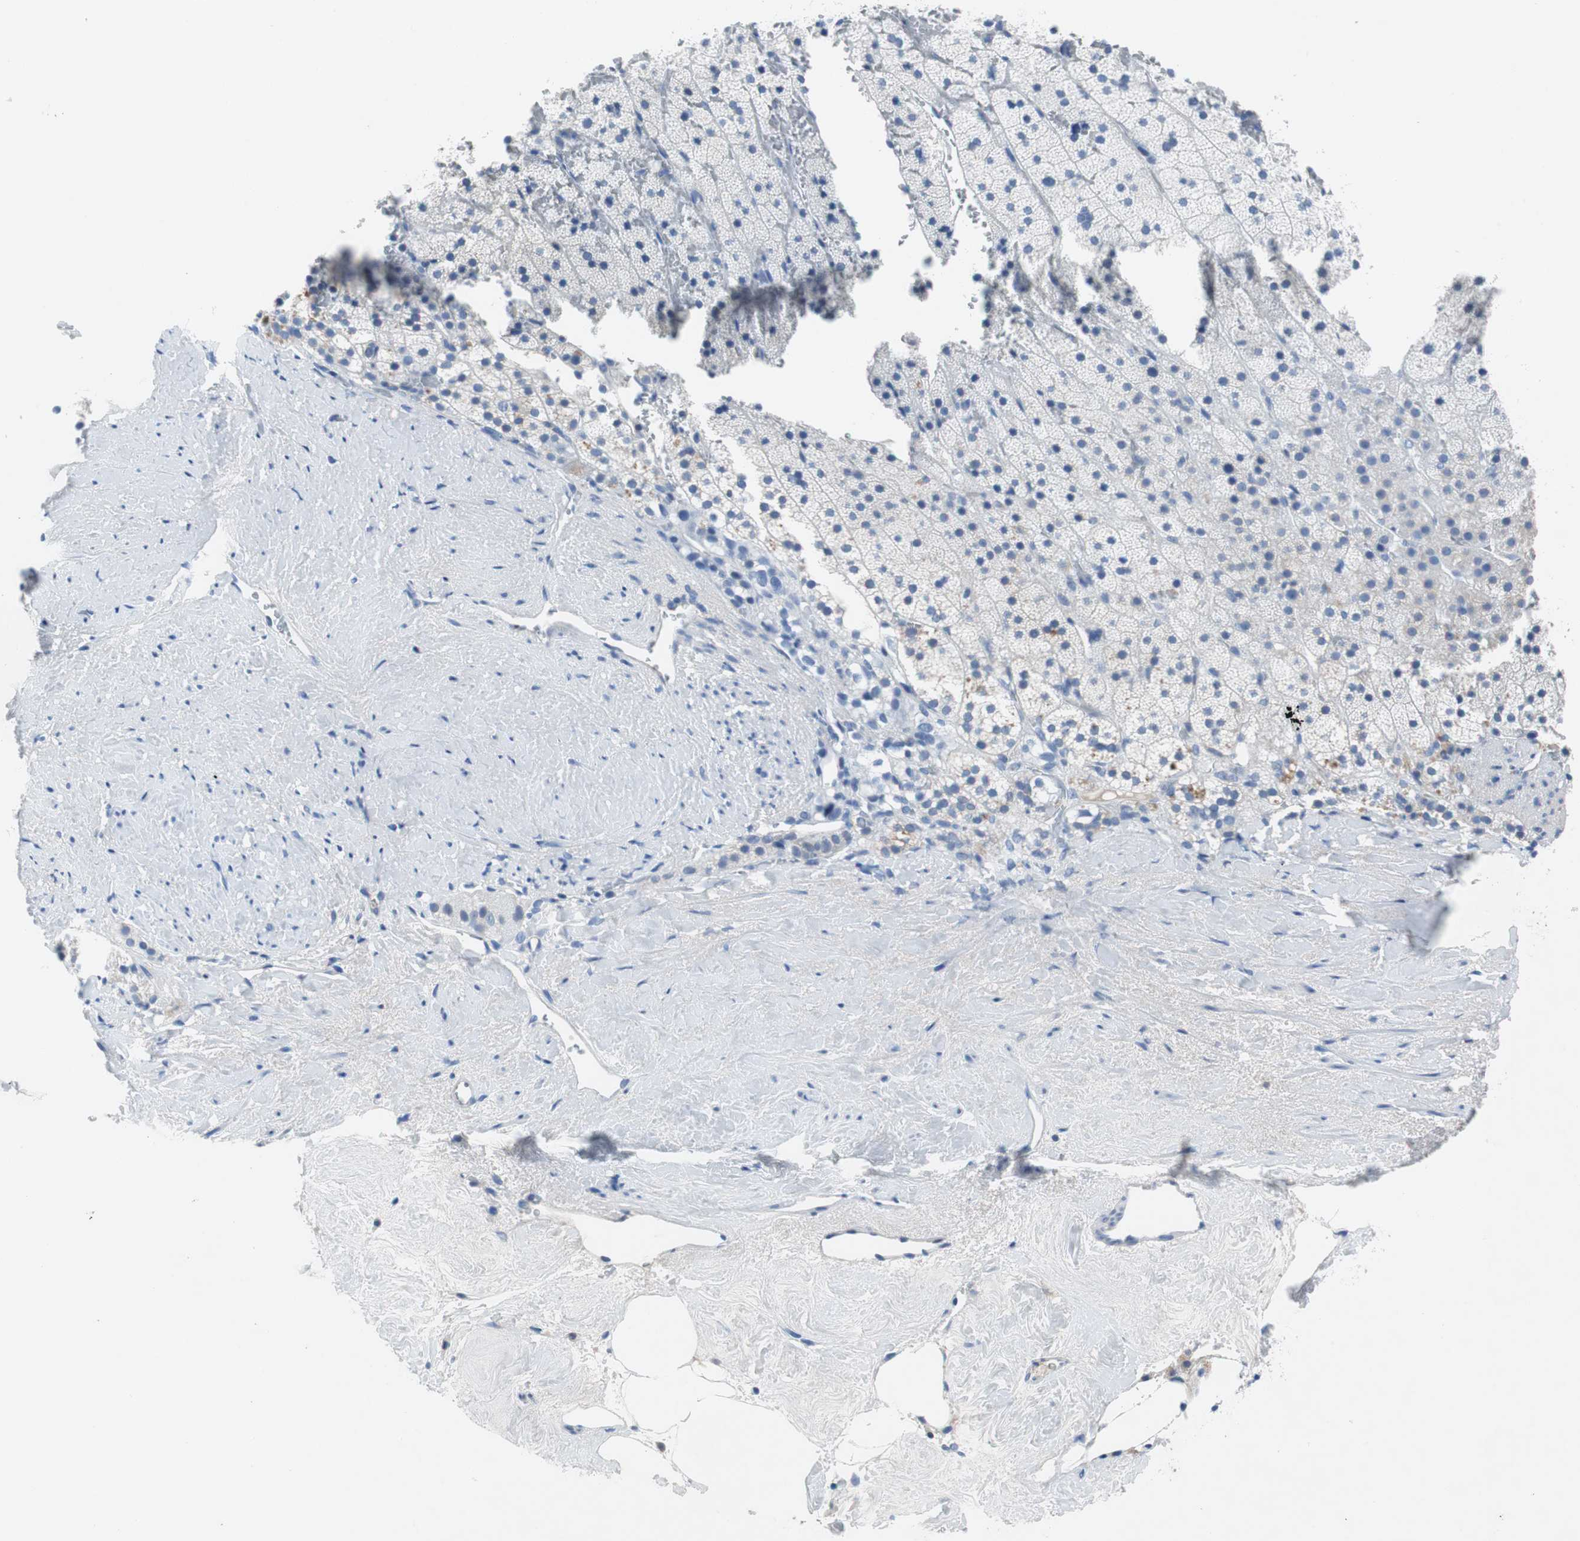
{"staining": {"intensity": "weak", "quantity": "<25%", "location": "cytoplasmic/membranous"}, "tissue": "adrenal gland", "cell_type": "Glandular cells", "image_type": "normal", "snomed": [{"axis": "morphology", "description": "Normal tissue, NOS"}, {"axis": "topography", "description": "Adrenal gland"}], "caption": "Human adrenal gland stained for a protein using IHC demonstrates no staining in glandular cells.", "gene": "EEF2K", "patient": {"sex": "male", "age": 35}}